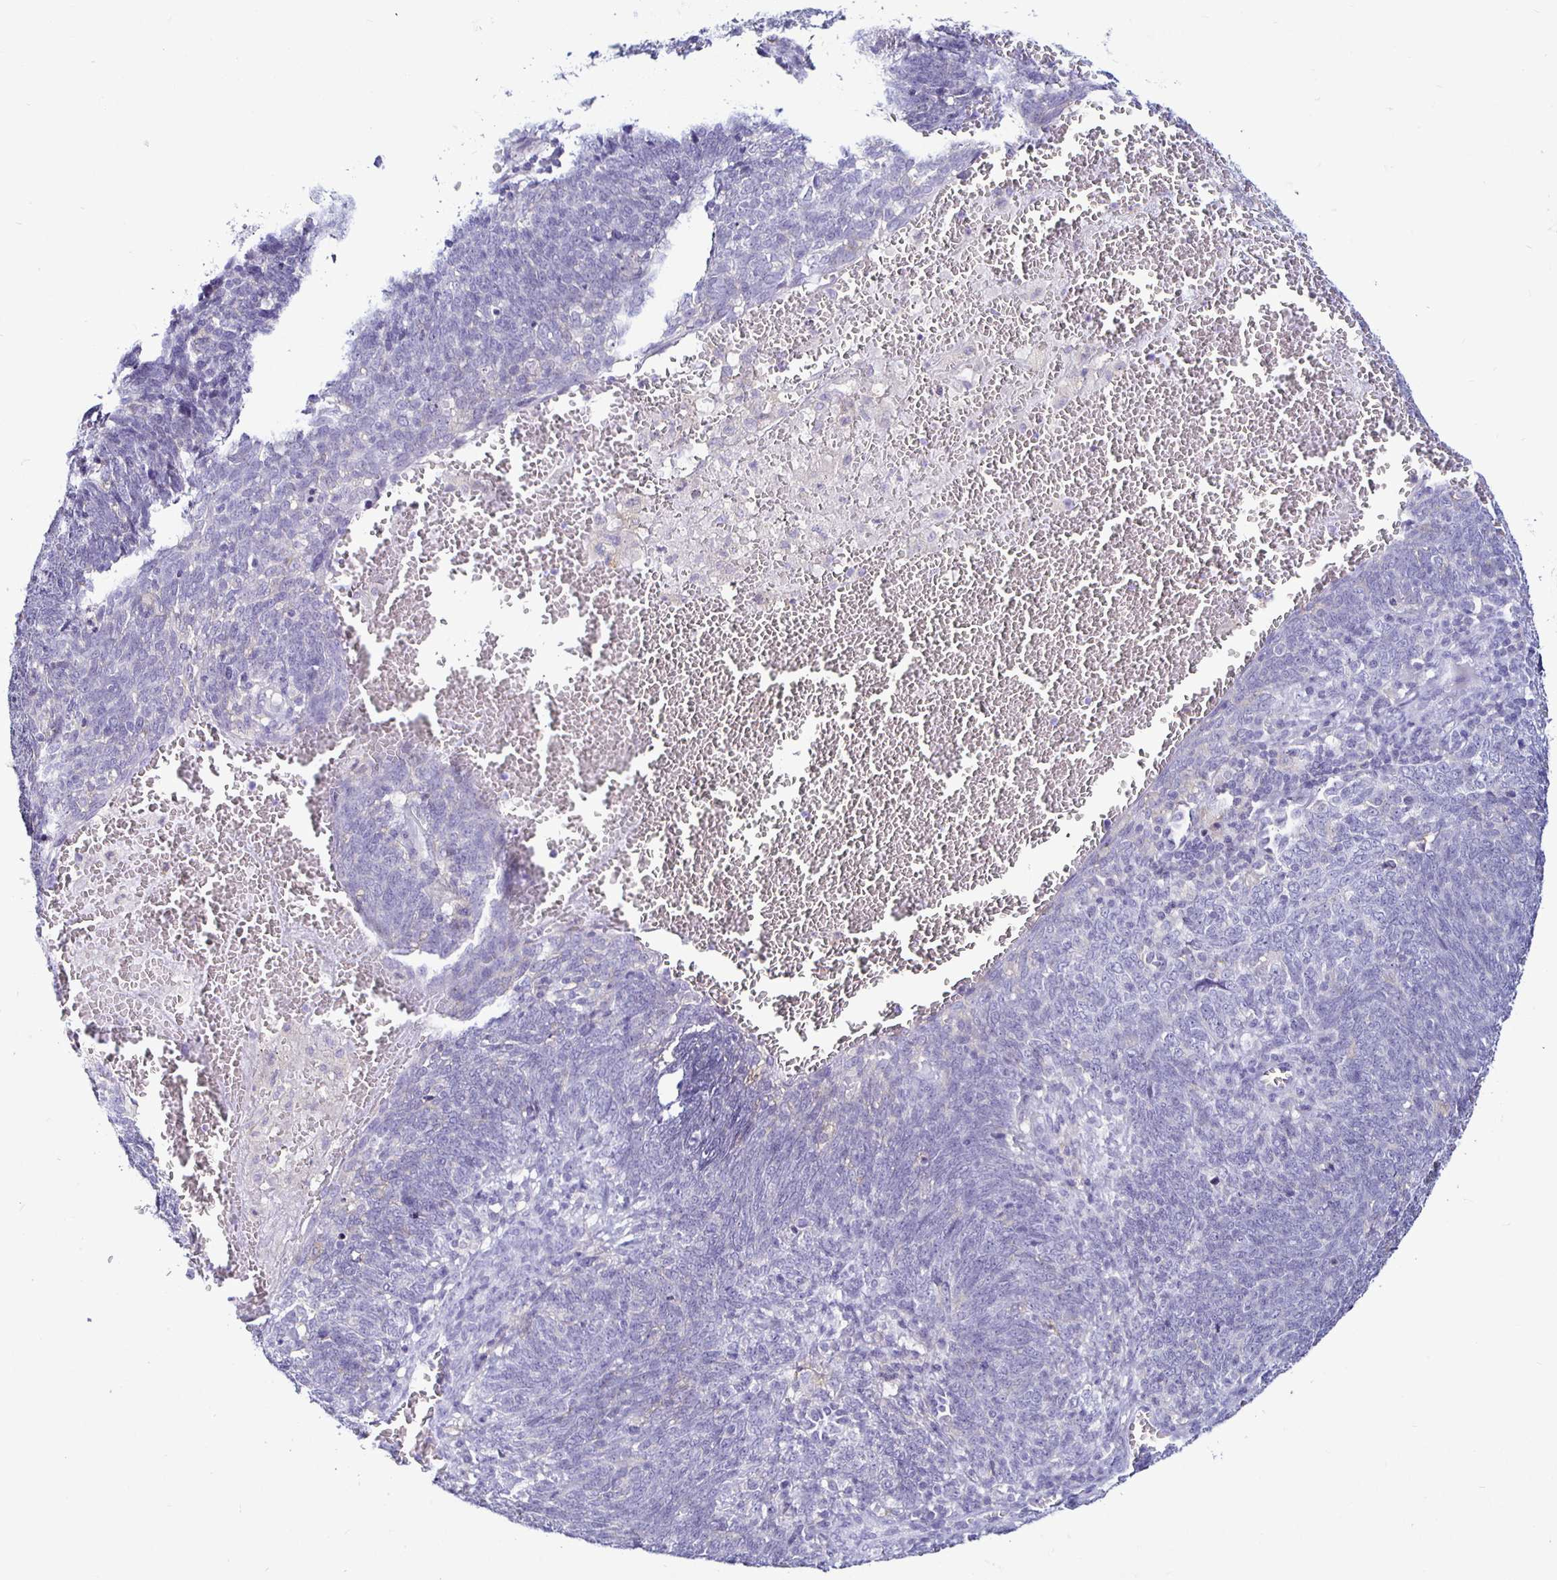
{"staining": {"intensity": "negative", "quantity": "none", "location": "none"}, "tissue": "lung cancer", "cell_type": "Tumor cells", "image_type": "cancer", "snomed": [{"axis": "morphology", "description": "Squamous cell carcinoma, NOS"}, {"axis": "topography", "description": "Lung"}], "caption": "The photomicrograph displays no staining of tumor cells in squamous cell carcinoma (lung).", "gene": "SIRPA", "patient": {"sex": "female", "age": 72}}